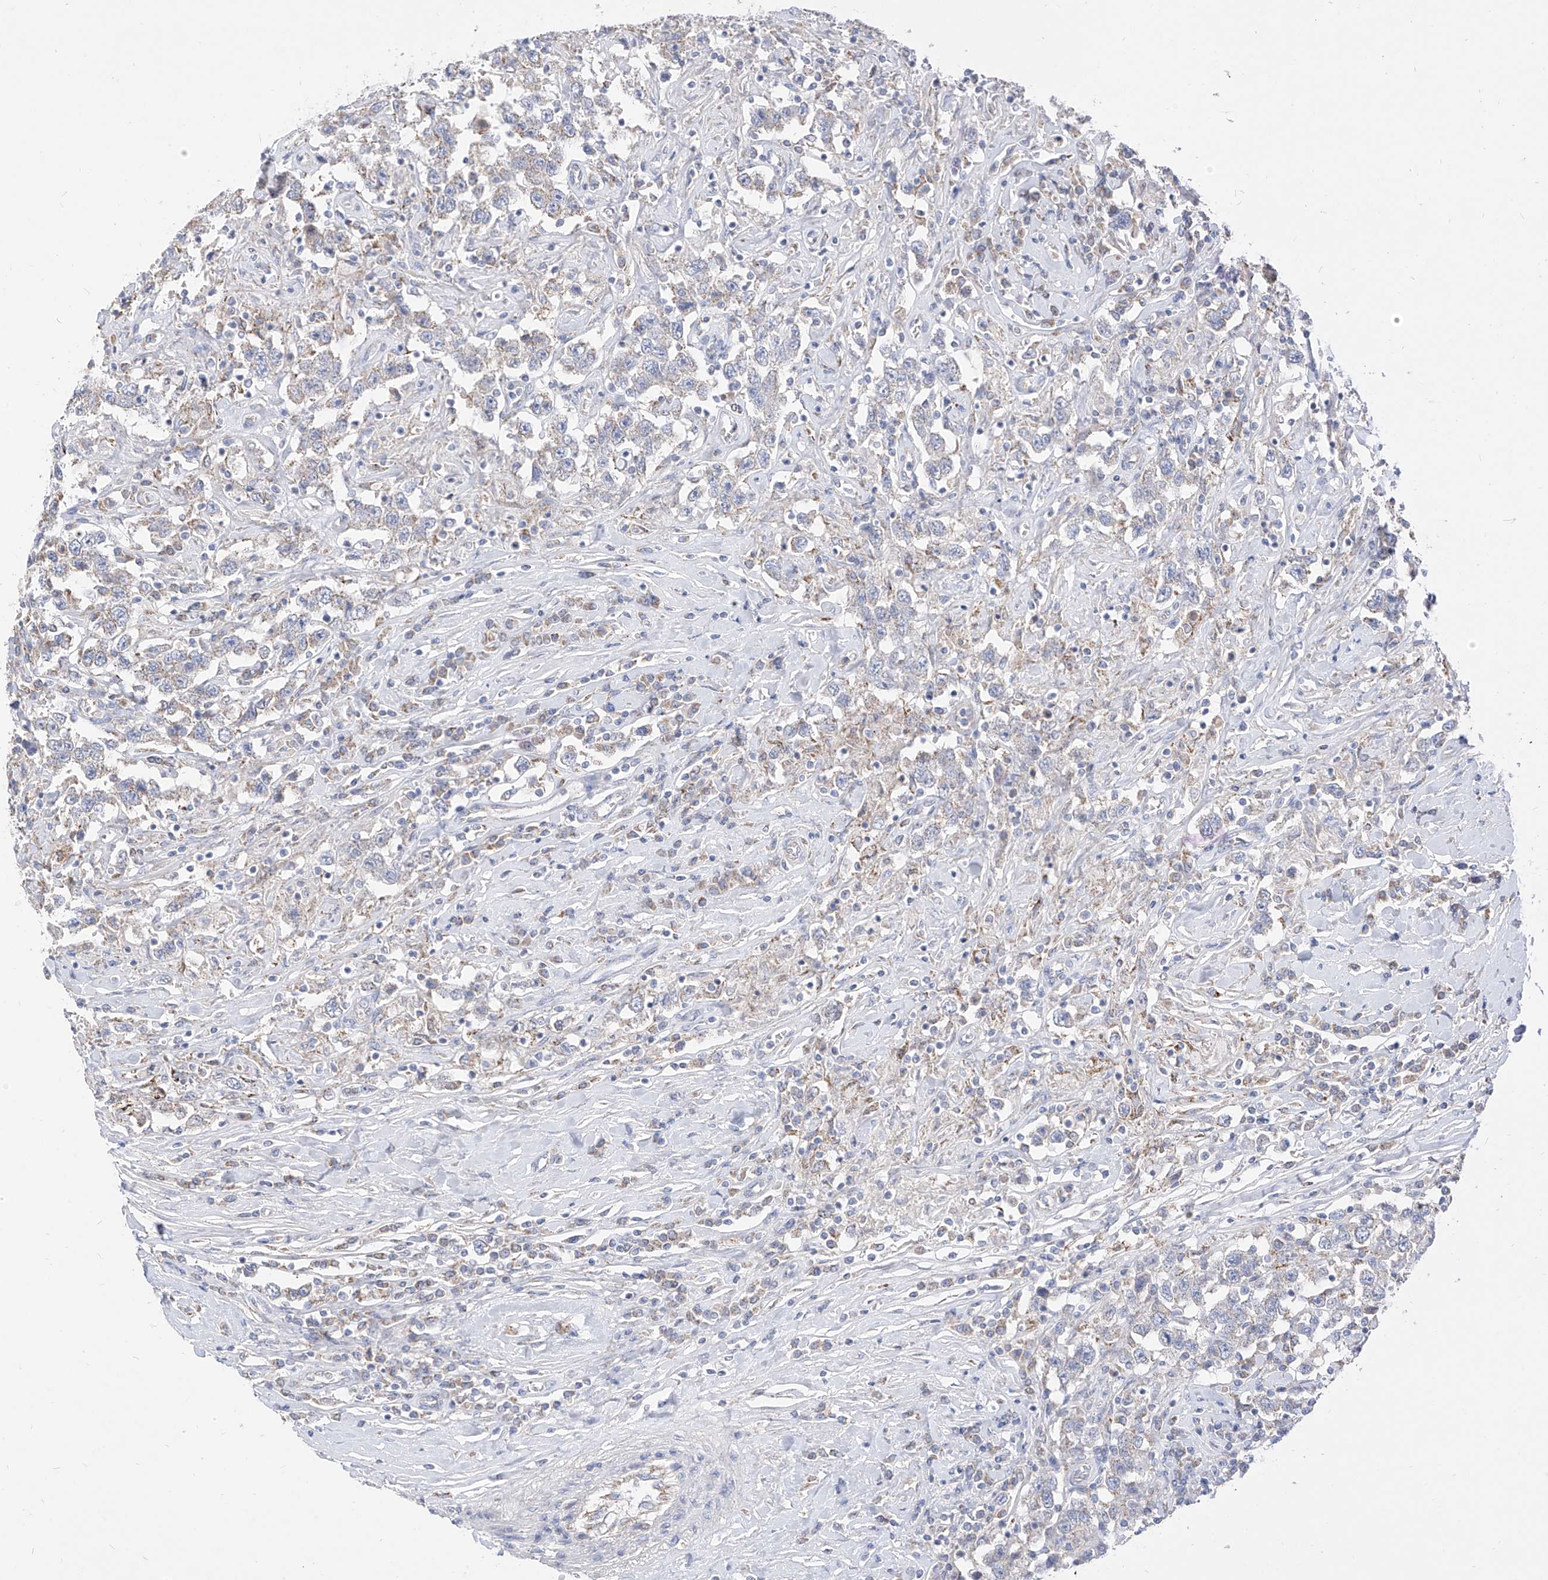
{"staining": {"intensity": "negative", "quantity": "none", "location": "none"}, "tissue": "testis cancer", "cell_type": "Tumor cells", "image_type": "cancer", "snomed": [{"axis": "morphology", "description": "Seminoma, NOS"}, {"axis": "topography", "description": "Testis"}], "caption": "Protein analysis of testis cancer displays no significant expression in tumor cells.", "gene": "RASA2", "patient": {"sex": "male", "age": 41}}